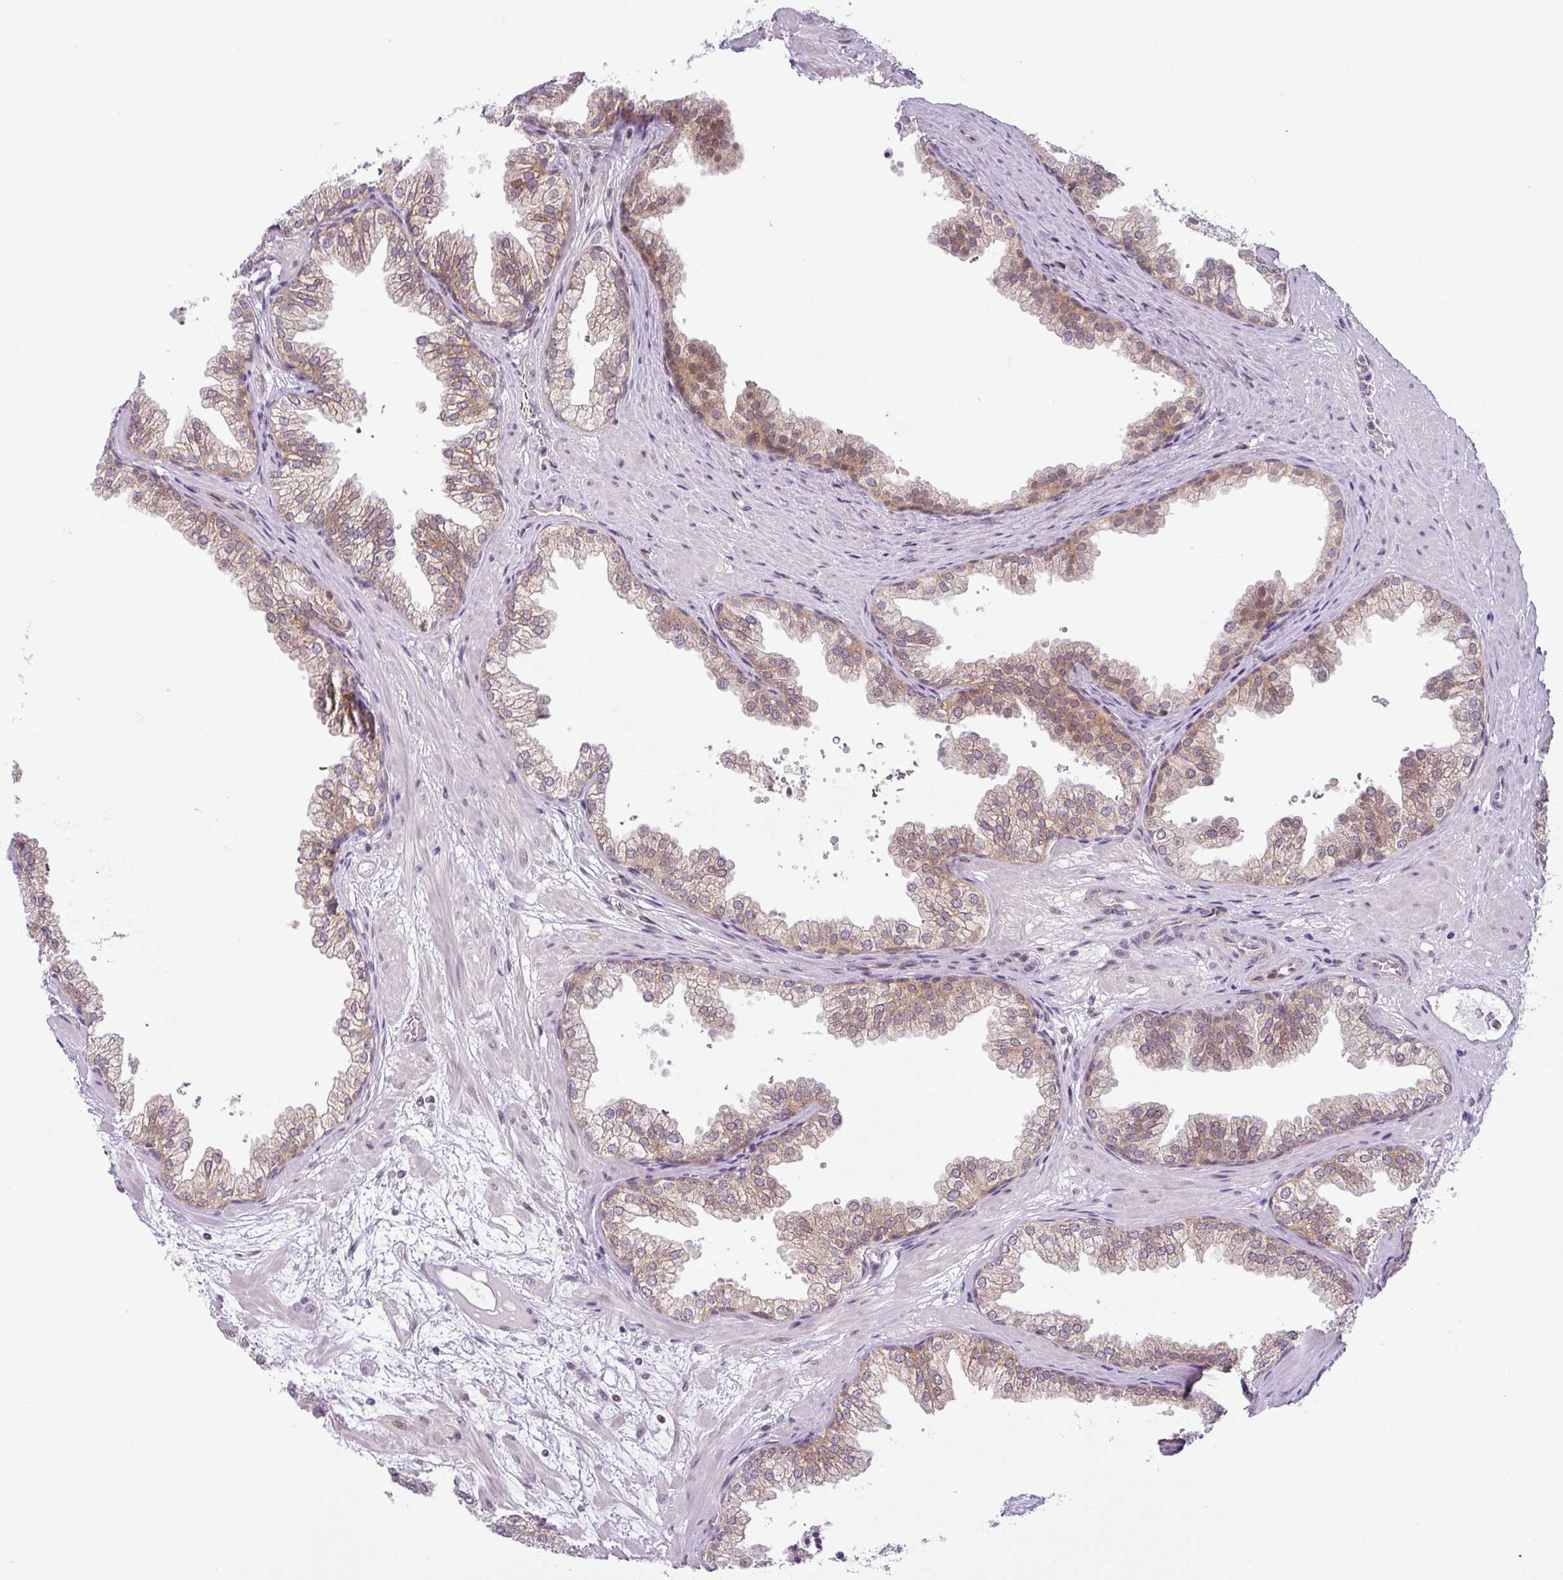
{"staining": {"intensity": "moderate", "quantity": "25%-75%", "location": "cytoplasmic/membranous,nuclear"}, "tissue": "prostate", "cell_type": "Glandular cells", "image_type": "normal", "snomed": [{"axis": "morphology", "description": "Normal tissue, NOS"}, {"axis": "topography", "description": "Prostate"}], "caption": "Protein expression analysis of benign human prostate reveals moderate cytoplasmic/membranous,nuclear staining in approximately 25%-75% of glandular cells.", "gene": "NDUFB2", "patient": {"sex": "male", "age": 37}}